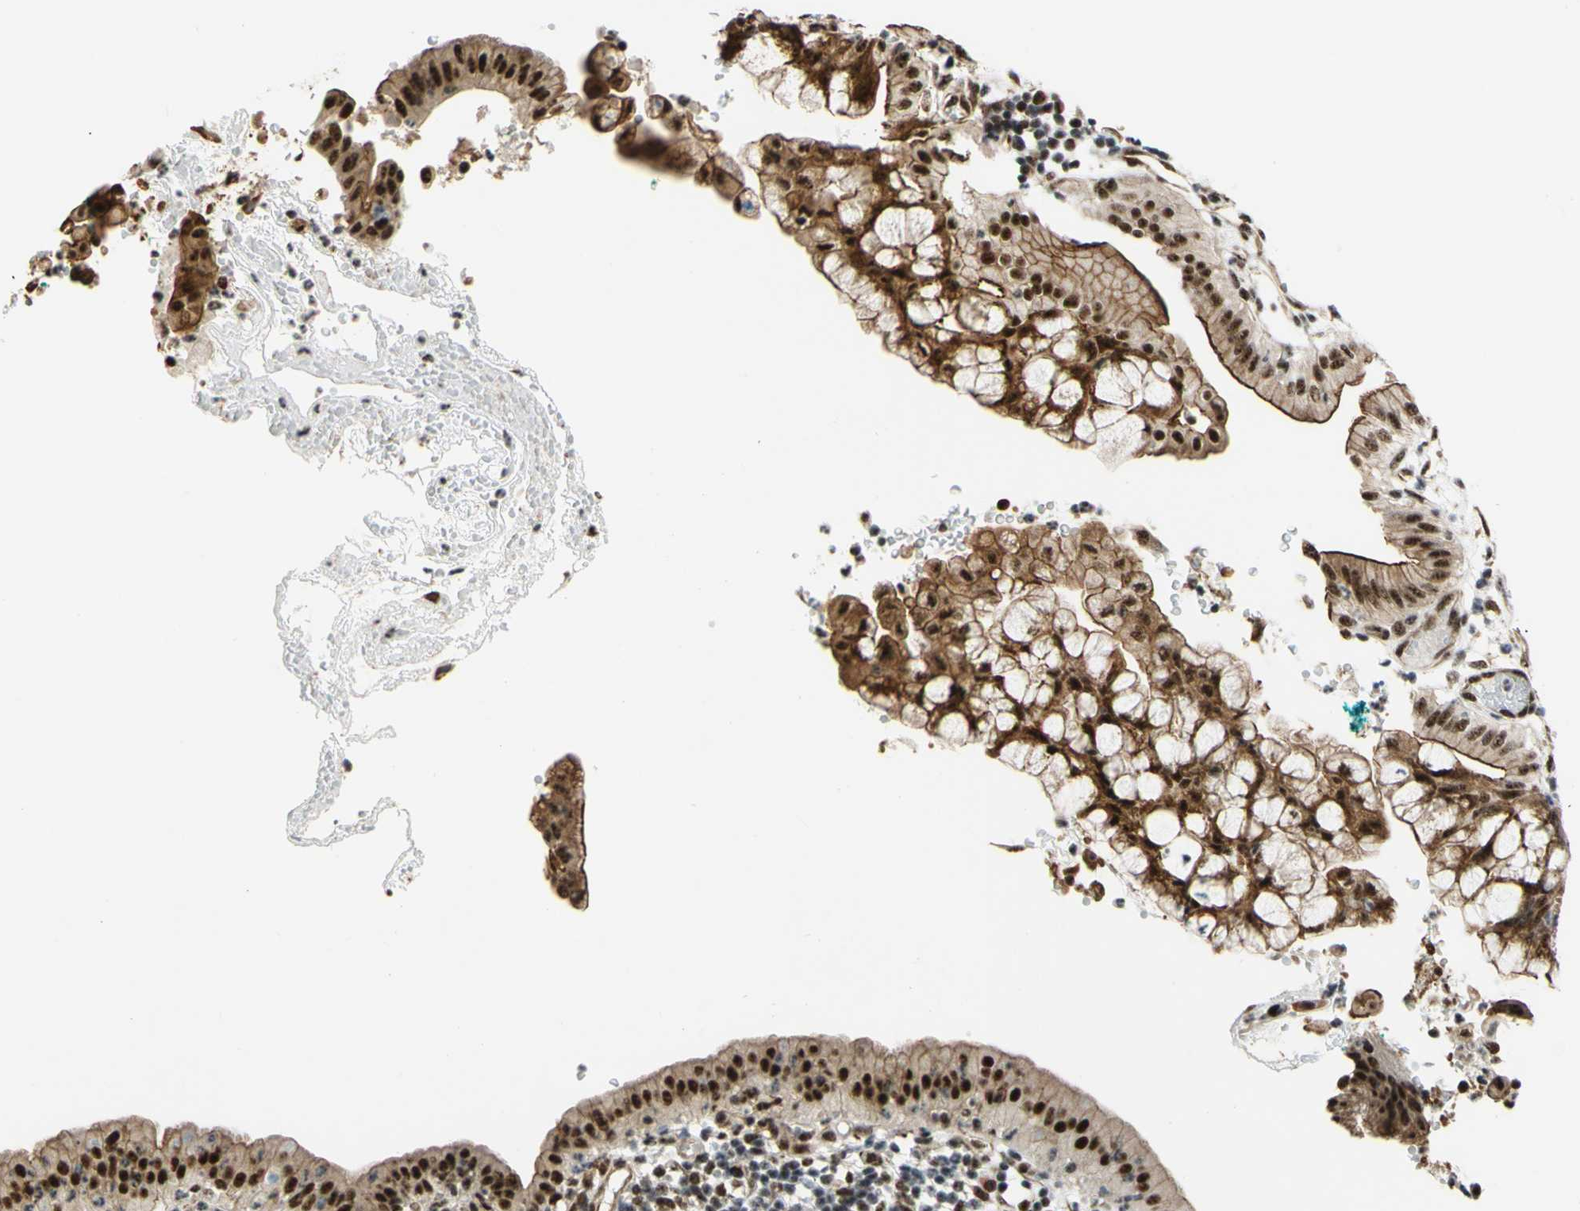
{"staining": {"intensity": "moderate", "quantity": ">75%", "location": "cytoplasmic/membranous,nuclear"}, "tissue": "pancreatic cancer", "cell_type": "Tumor cells", "image_type": "cancer", "snomed": [{"axis": "morphology", "description": "Adenocarcinoma, NOS"}, {"axis": "morphology", "description": "Adenocarcinoma, metastatic, NOS"}, {"axis": "topography", "description": "Lymph node"}, {"axis": "topography", "description": "Pancreas"}, {"axis": "topography", "description": "Duodenum"}], "caption": "Immunohistochemistry (IHC) of pancreatic cancer displays medium levels of moderate cytoplasmic/membranous and nuclear expression in approximately >75% of tumor cells.", "gene": "SAP18", "patient": {"sex": "female", "age": 64}}